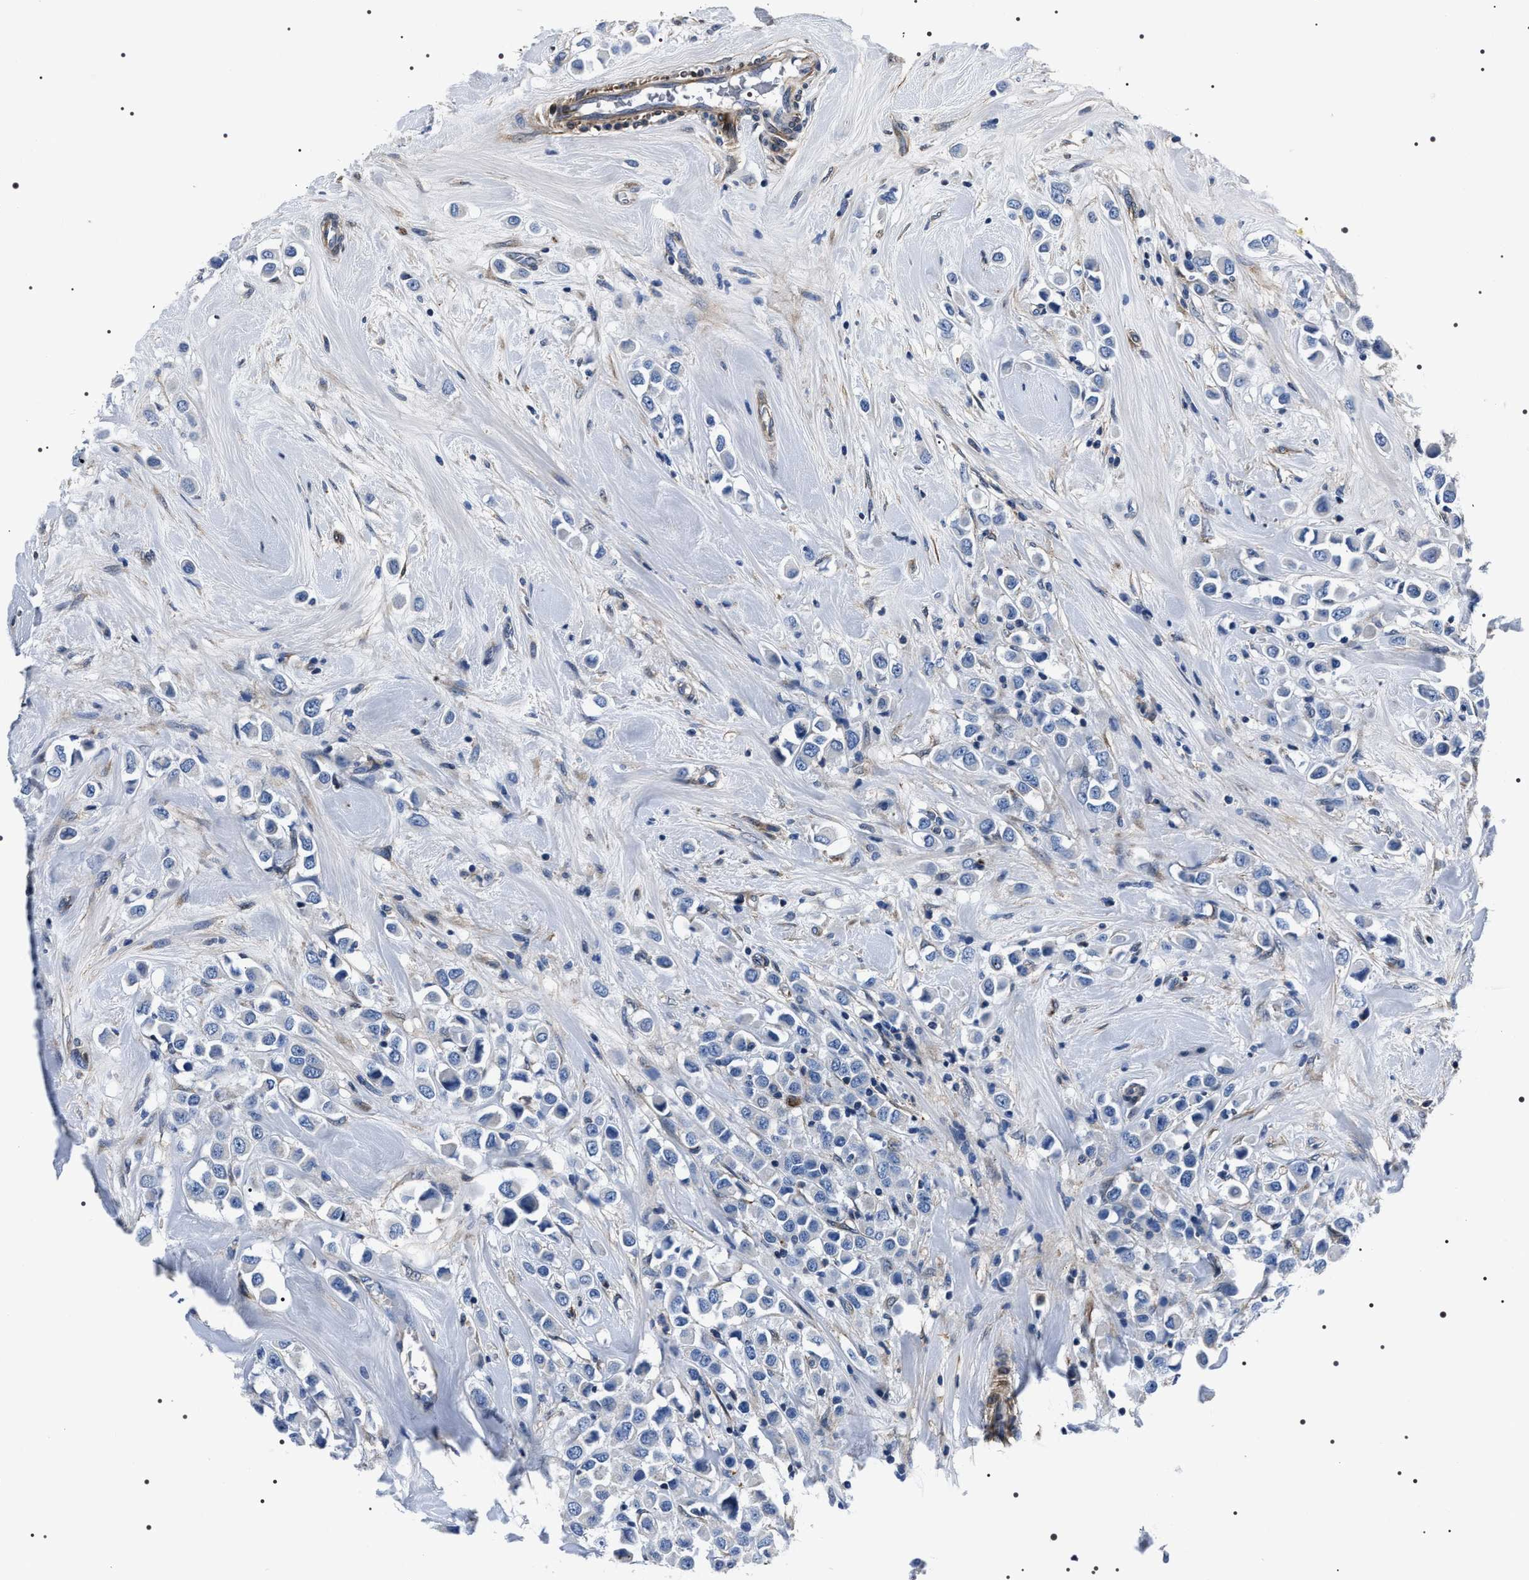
{"staining": {"intensity": "negative", "quantity": "none", "location": "none"}, "tissue": "breast cancer", "cell_type": "Tumor cells", "image_type": "cancer", "snomed": [{"axis": "morphology", "description": "Duct carcinoma"}, {"axis": "topography", "description": "Breast"}], "caption": "A high-resolution micrograph shows immunohistochemistry (IHC) staining of breast cancer (invasive ductal carcinoma), which reveals no significant positivity in tumor cells.", "gene": "BAG2", "patient": {"sex": "female", "age": 61}}